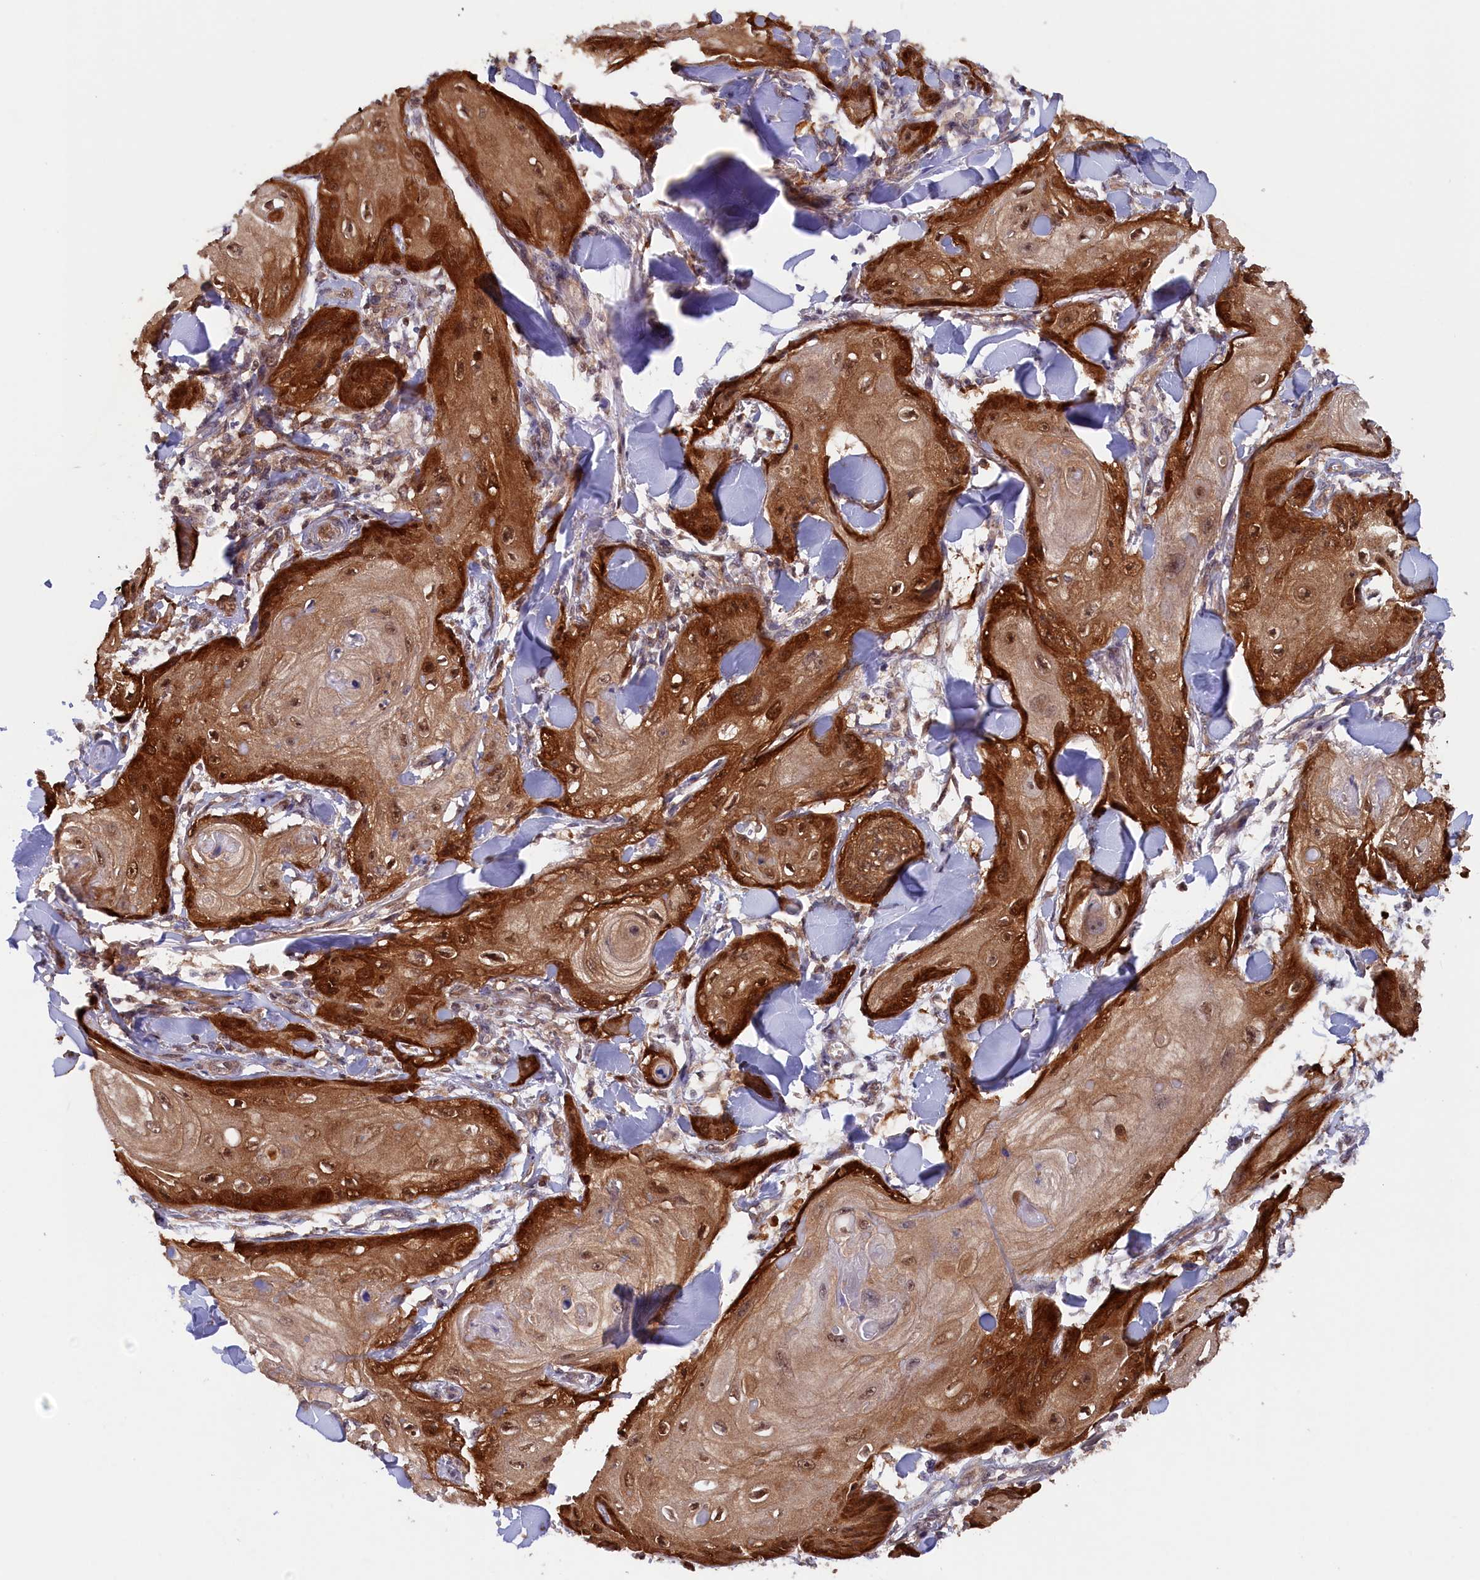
{"staining": {"intensity": "strong", "quantity": ">75%", "location": "cytoplasmic/membranous,nuclear"}, "tissue": "skin cancer", "cell_type": "Tumor cells", "image_type": "cancer", "snomed": [{"axis": "morphology", "description": "Squamous cell carcinoma, NOS"}, {"axis": "topography", "description": "Skin"}], "caption": "A brown stain labels strong cytoplasmic/membranous and nuclear staining of a protein in human skin cancer (squamous cell carcinoma) tumor cells.", "gene": "JPT2", "patient": {"sex": "male", "age": 74}}